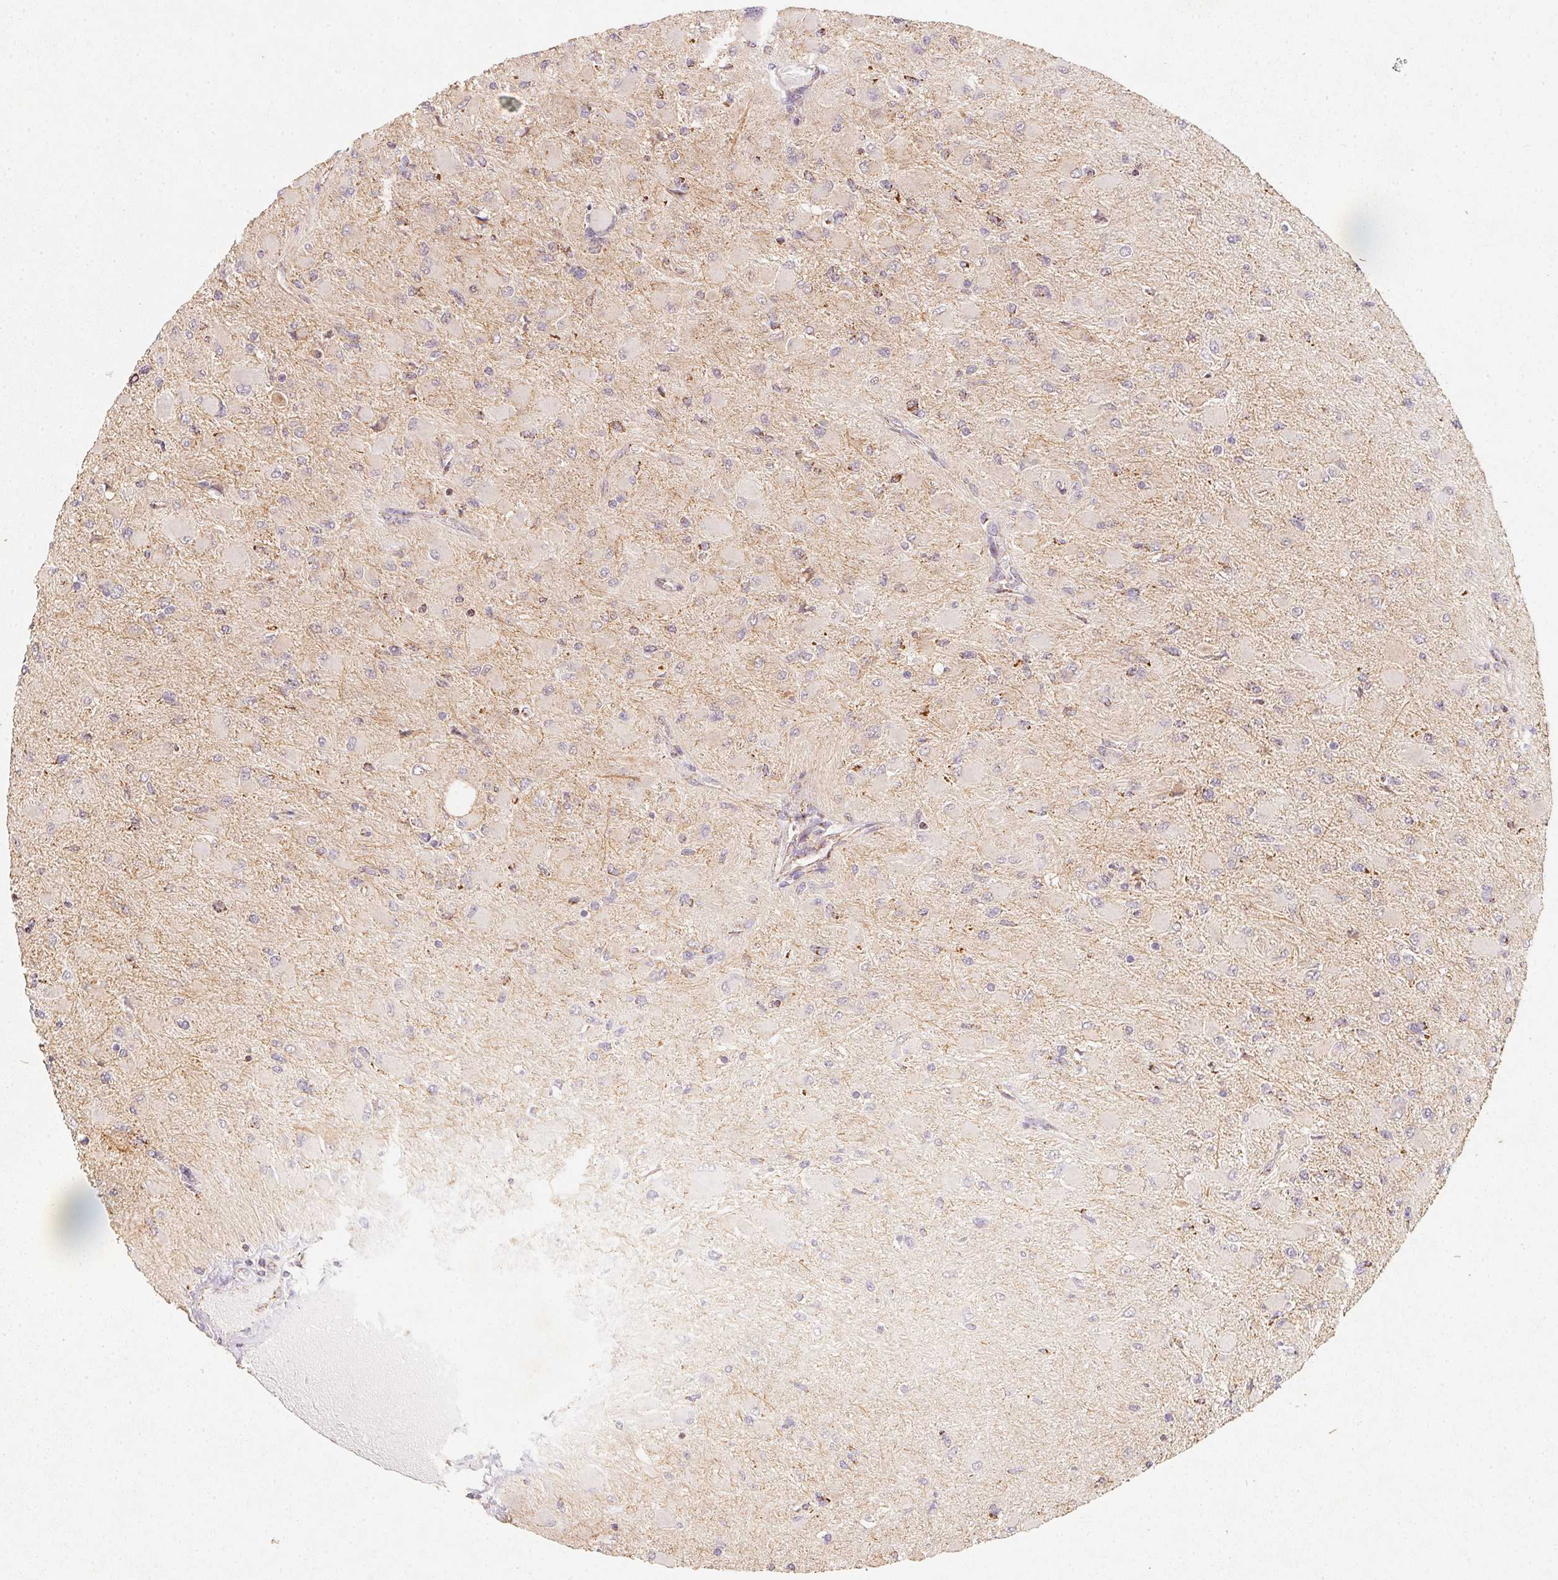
{"staining": {"intensity": "negative", "quantity": "none", "location": "none"}, "tissue": "glioma", "cell_type": "Tumor cells", "image_type": "cancer", "snomed": [{"axis": "morphology", "description": "Glioma, malignant, High grade"}, {"axis": "topography", "description": "Cerebral cortex"}], "caption": "The immunohistochemistry histopathology image has no significant positivity in tumor cells of glioma tissue.", "gene": "NDUFS6", "patient": {"sex": "female", "age": 36}}